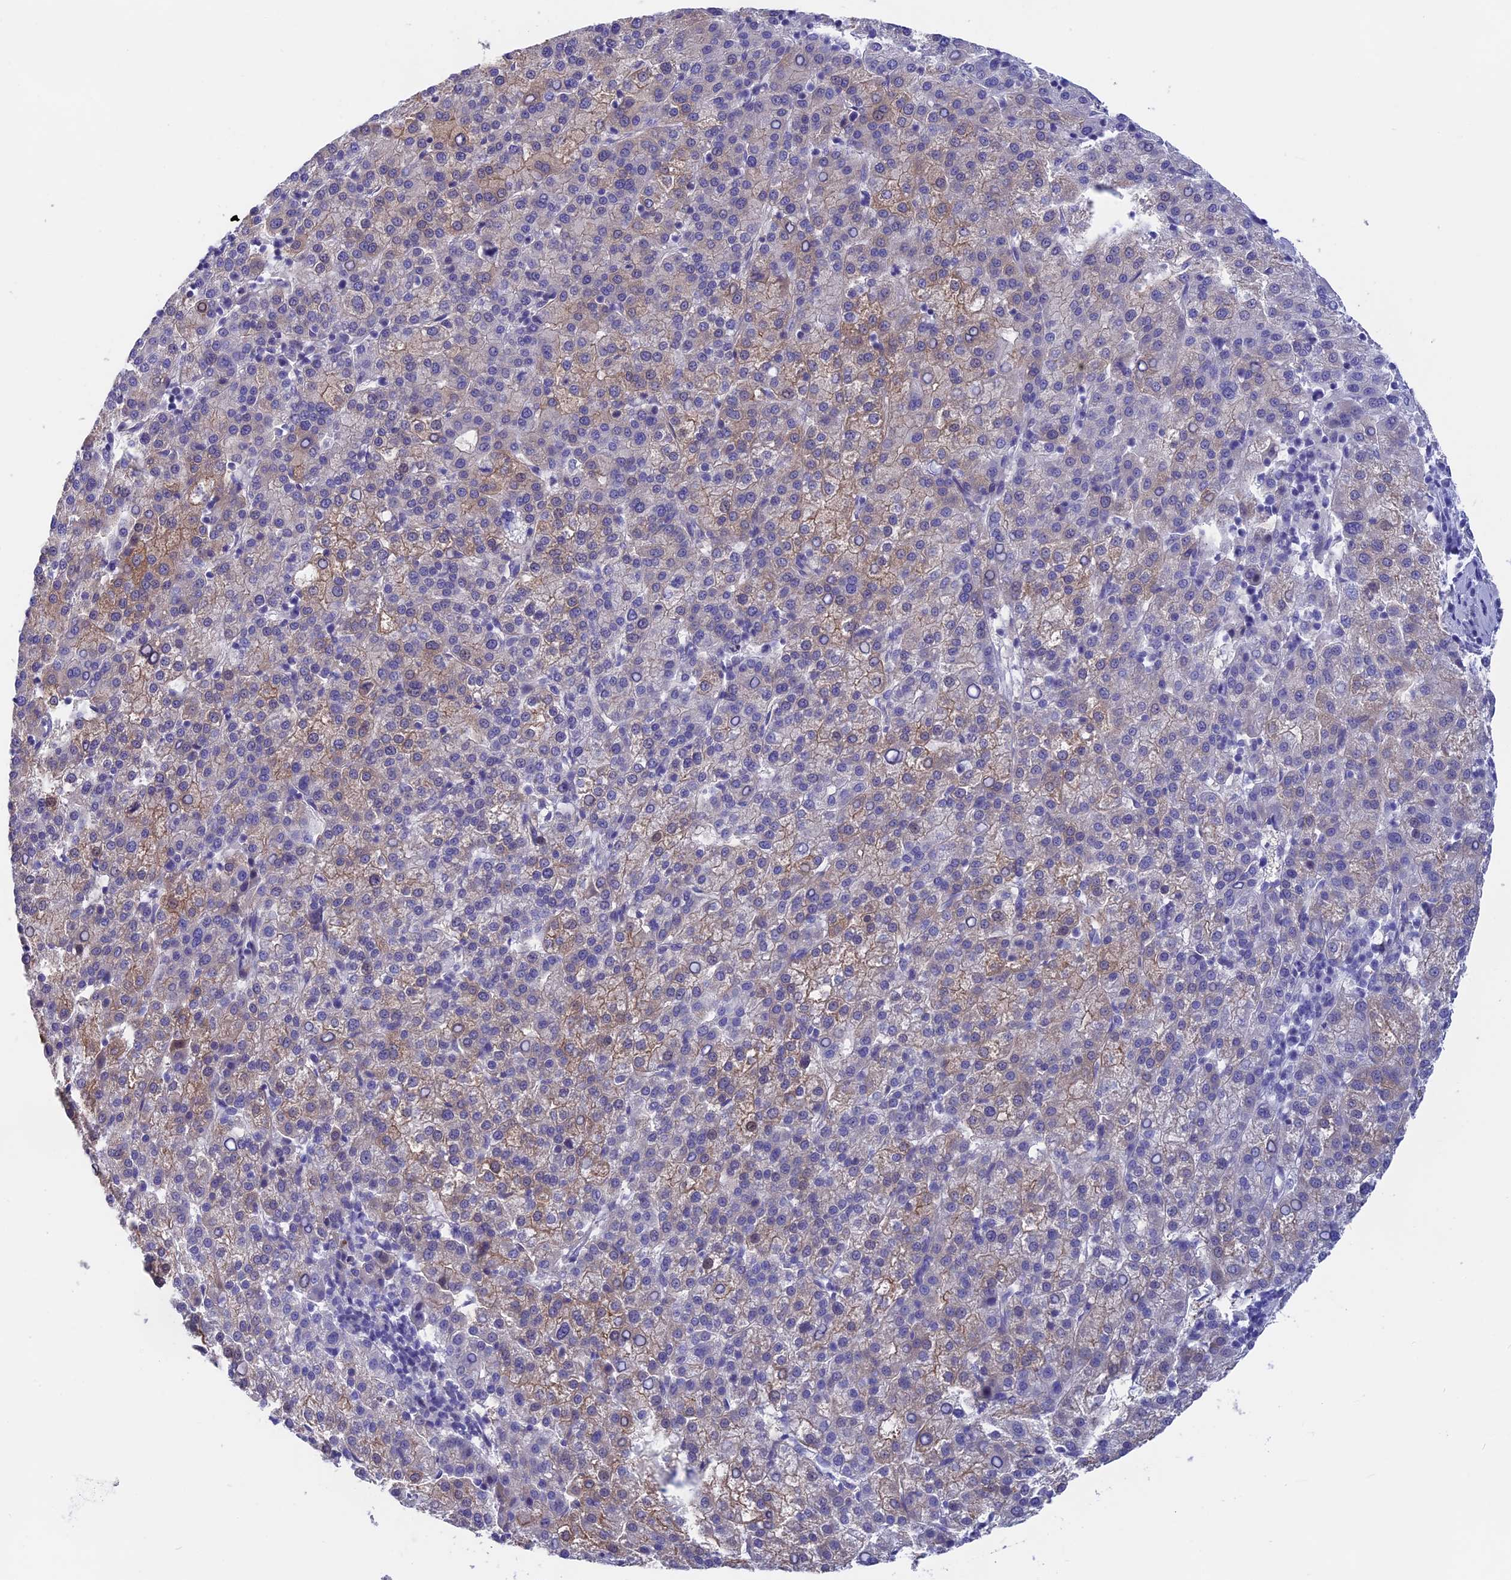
{"staining": {"intensity": "weak", "quantity": "25%-75%", "location": "cytoplasmic/membranous"}, "tissue": "liver cancer", "cell_type": "Tumor cells", "image_type": "cancer", "snomed": [{"axis": "morphology", "description": "Carcinoma, Hepatocellular, NOS"}, {"axis": "topography", "description": "Liver"}], "caption": "IHC (DAB (3,3'-diaminobenzidine)) staining of human hepatocellular carcinoma (liver) demonstrates weak cytoplasmic/membranous protein positivity in approximately 25%-75% of tumor cells. Using DAB (3,3'-diaminobenzidine) (brown) and hematoxylin (blue) stains, captured at high magnification using brightfield microscopy.", "gene": "GLB1L", "patient": {"sex": "female", "age": 58}}